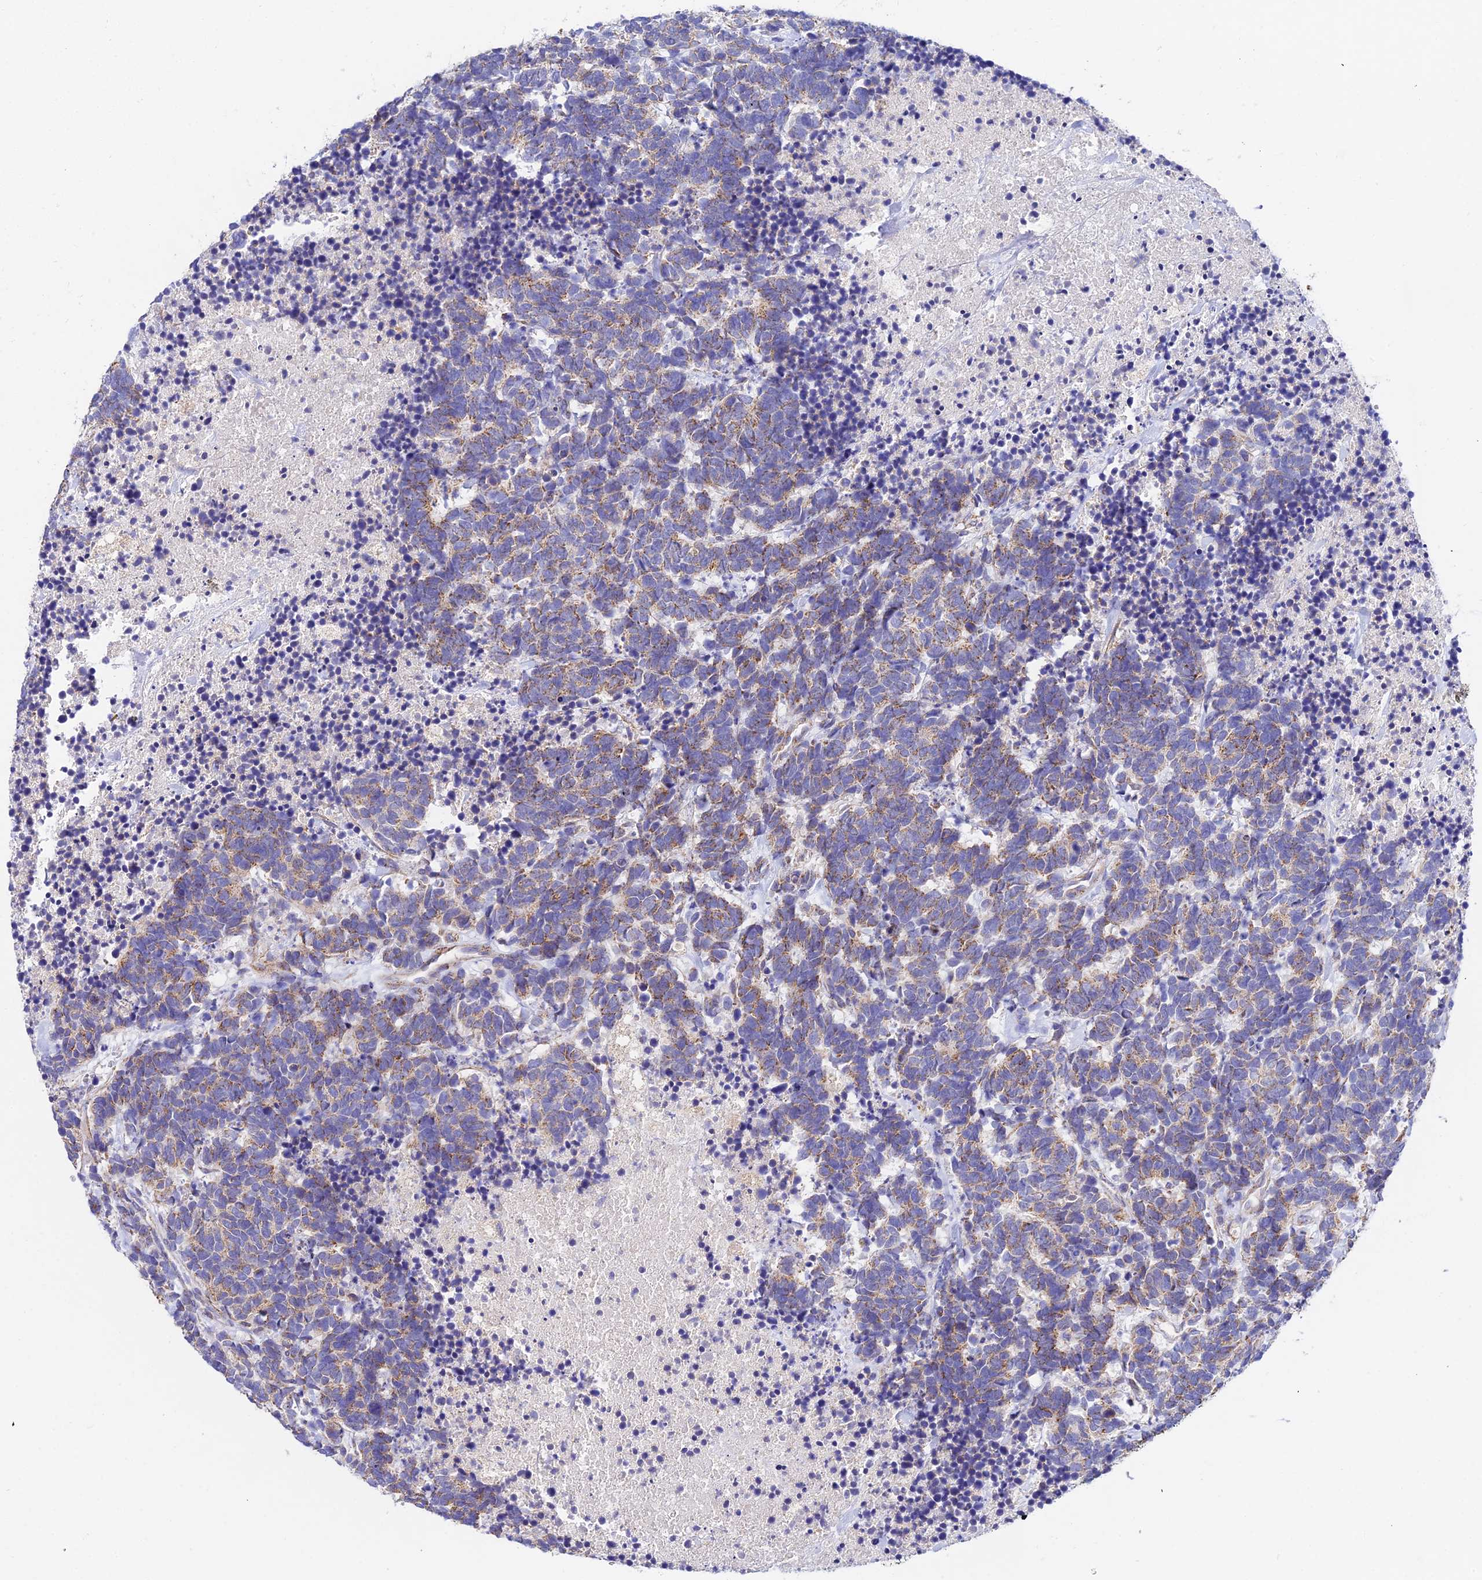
{"staining": {"intensity": "moderate", "quantity": ">75%", "location": "cytoplasmic/membranous"}, "tissue": "carcinoid", "cell_type": "Tumor cells", "image_type": "cancer", "snomed": [{"axis": "morphology", "description": "Carcinoma, NOS"}, {"axis": "morphology", "description": "Carcinoid, malignant, NOS"}, {"axis": "topography", "description": "Prostate"}], "caption": "Carcinoid tissue reveals moderate cytoplasmic/membranous positivity in about >75% of tumor cells, visualized by immunohistochemistry. (DAB IHC with brightfield microscopy, high magnification).", "gene": "ACOT2", "patient": {"sex": "male", "age": 57}}